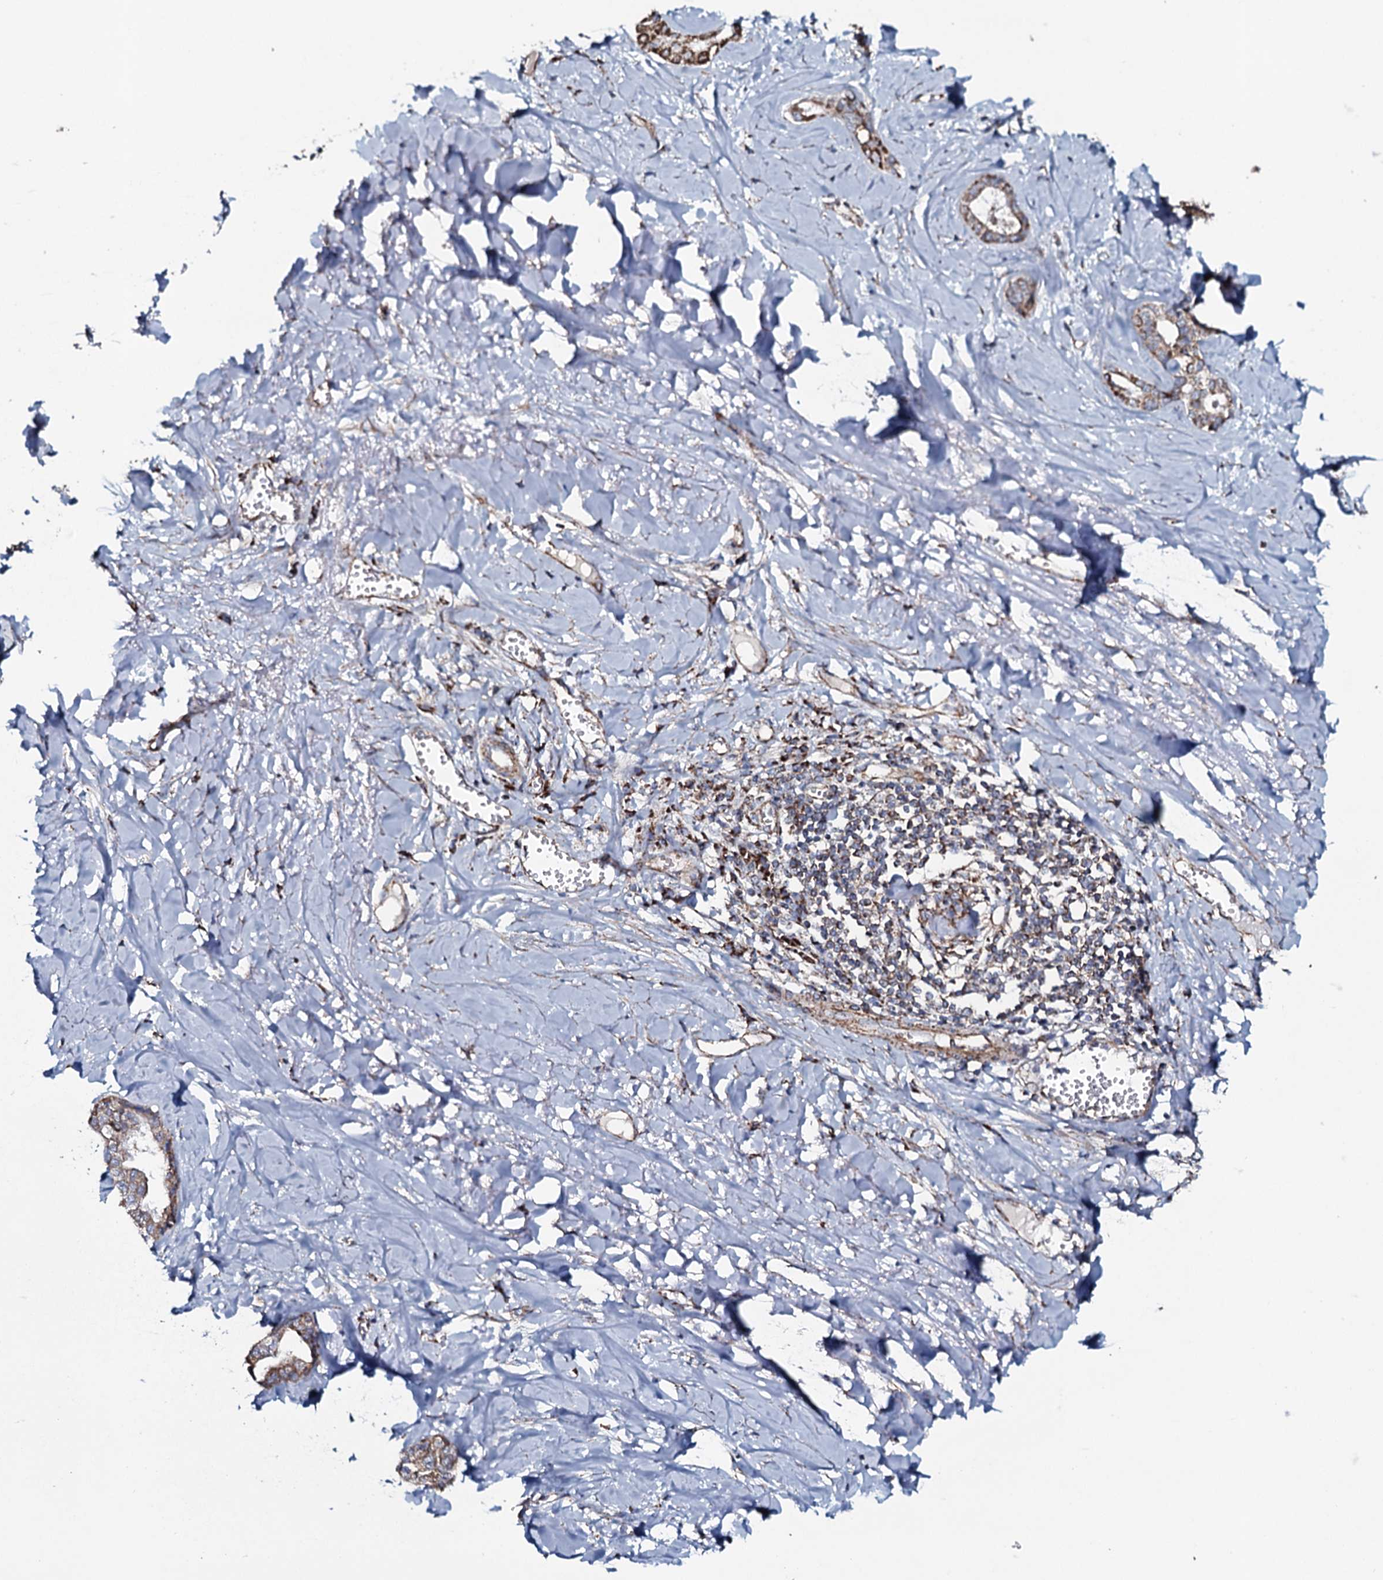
{"staining": {"intensity": "strong", "quantity": ">75%", "location": "cytoplasmic/membranous"}, "tissue": "liver cancer", "cell_type": "Tumor cells", "image_type": "cancer", "snomed": [{"axis": "morphology", "description": "Cholangiocarcinoma"}, {"axis": "topography", "description": "Liver"}], "caption": "Liver cancer (cholangiocarcinoma) stained with IHC displays strong cytoplasmic/membranous expression in approximately >75% of tumor cells.", "gene": "EVC2", "patient": {"sex": "female", "age": 77}}